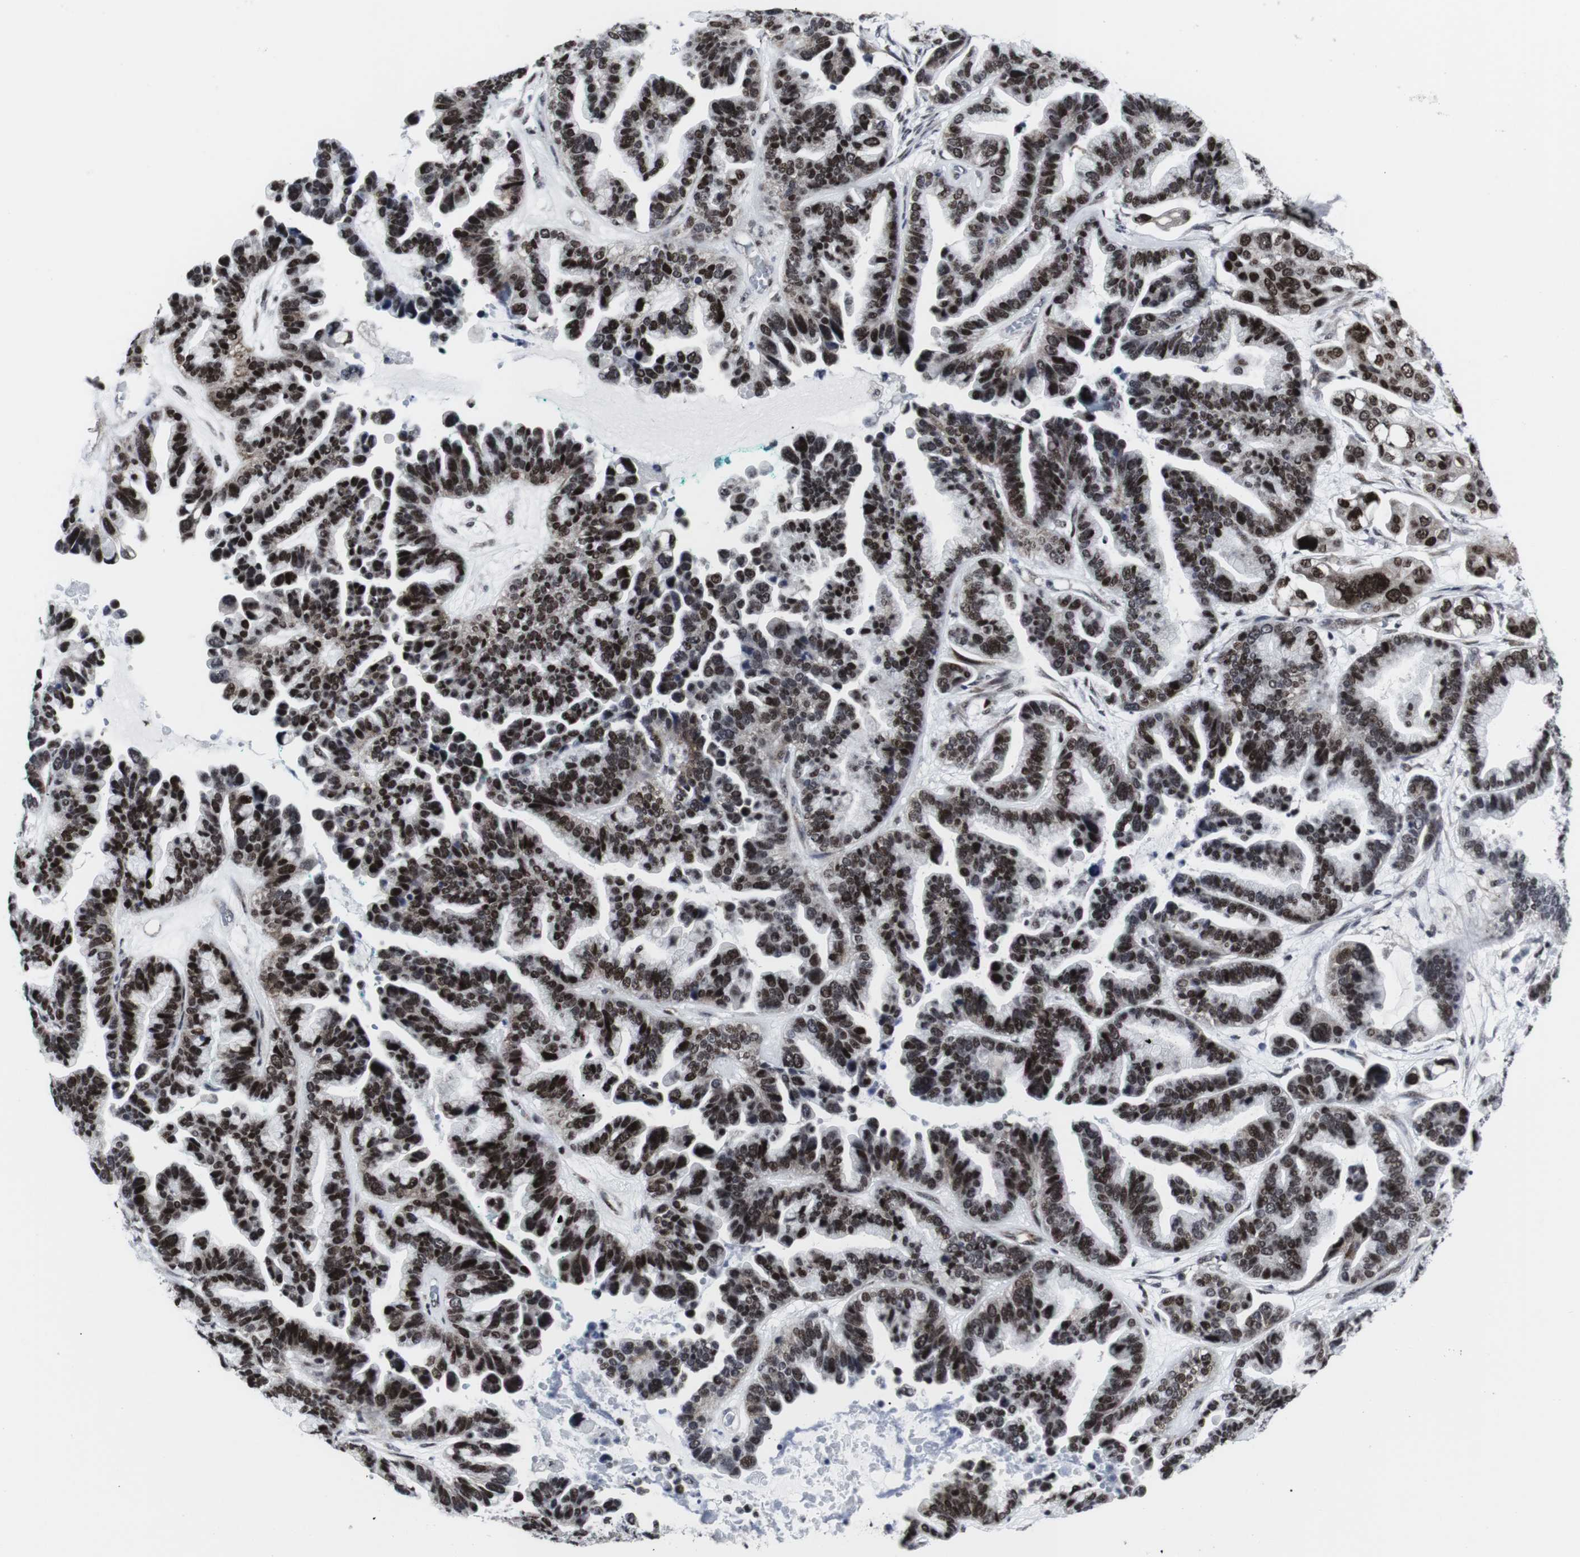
{"staining": {"intensity": "strong", "quantity": ">75%", "location": "nuclear"}, "tissue": "ovarian cancer", "cell_type": "Tumor cells", "image_type": "cancer", "snomed": [{"axis": "morphology", "description": "Cystadenocarcinoma, serous, NOS"}, {"axis": "topography", "description": "Ovary"}], "caption": "Immunohistochemistry (IHC) photomicrograph of ovarian serous cystadenocarcinoma stained for a protein (brown), which demonstrates high levels of strong nuclear positivity in about >75% of tumor cells.", "gene": "MLH1", "patient": {"sex": "female", "age": 56}}